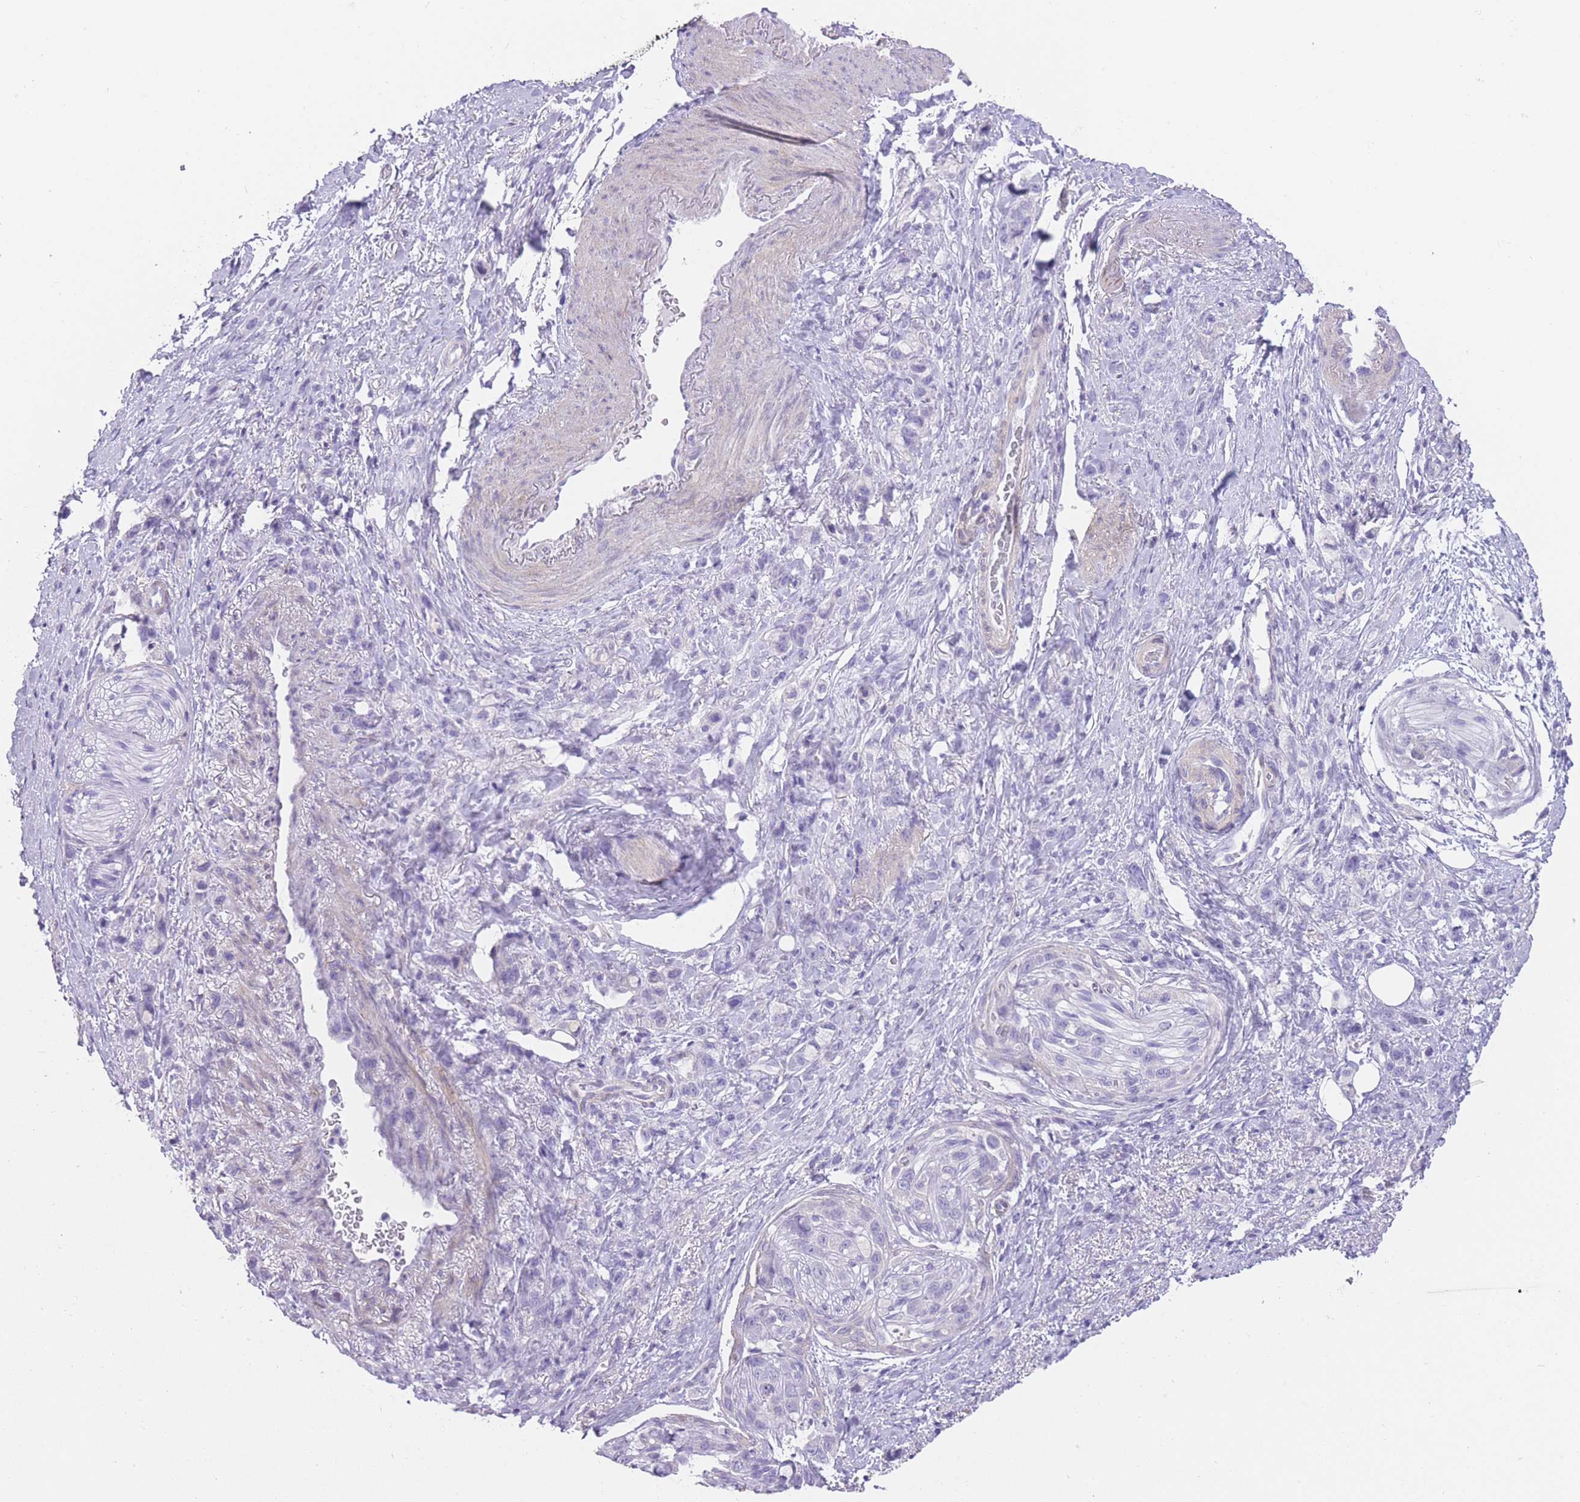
{"staining": {"intensity": "negative", "quantity": "none", "location": "none"}, "tissue": "stomach cancer", "cell_type": "Tumor cells", "image_type": "cancer", "snomed": [{"axis": "morphology", "description": "Adenocarcinoma, NOS"}, {"axis": "topography", "description": "Stomach"}], "caption": "Tumor cells show no significant expression in stomach adenocarcinoma.", "gene": "OR11H12", "patient": {"sex": "female", "age": 65}}